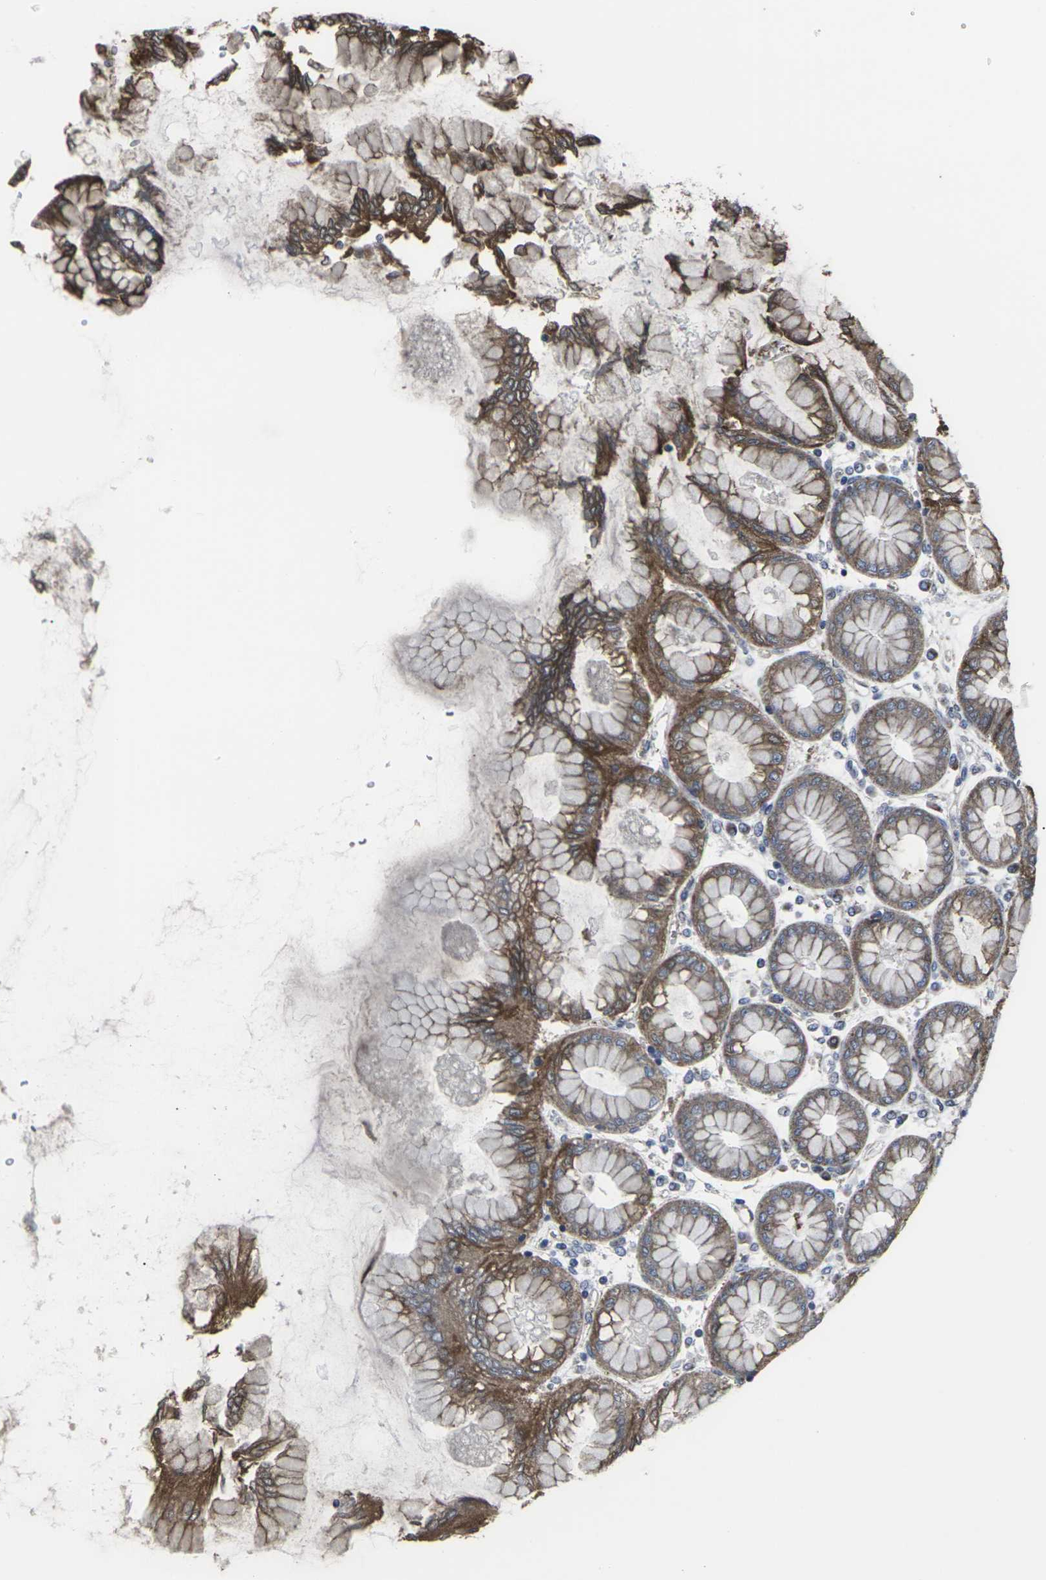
{"staining": {"intensity": "moderate", "quantity": ">75%", "location": "cytoplasmic/membranous"}, "tissue": "stomach", "cell_type": "Glandular cells", "image_type": "normal", "snomed": [{"axis": "morphology", "description": "Normal tissue, NOS"}, {"axis": "topography", "description": "Stomach, upper"}], "caption": "An immunohistochemistry histopathology image of benign tissue is shown. Protein staining in brown shows moderate cytoplasmic/membranous positivity in stomach within glandular cells.", "gene": "MAPKAPK2", "patient": {"sex": "female", "age": 56}}